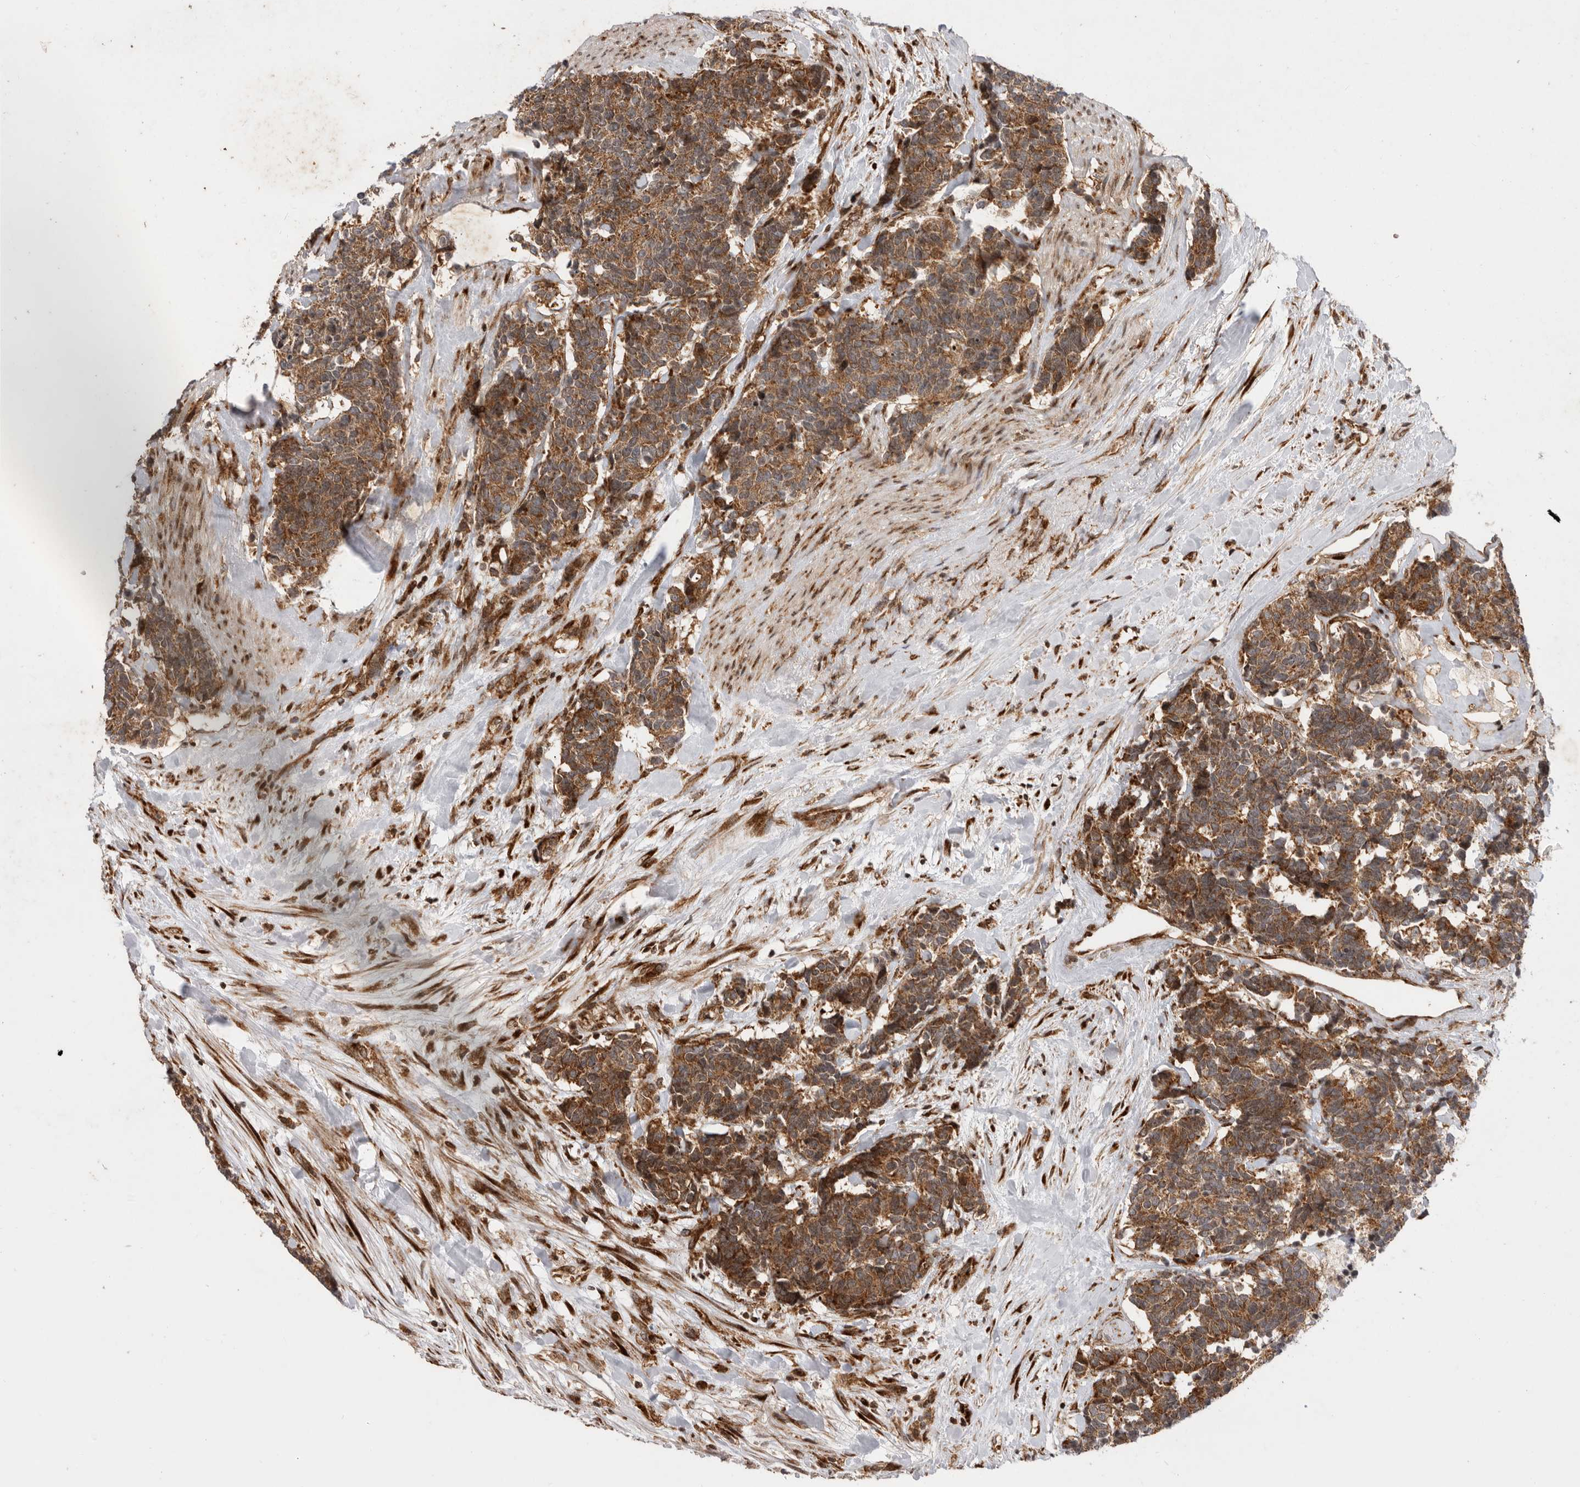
{"staining": {"intensity": "strong", "quantity": ">75%", "location": "cytoplasmic/membranous"}, "tissue": "carcinoid", "cell_type": "Tumor cells", "image_type": "cancer", "snomed": [{"axis": "morphology", "description": "Carcinoma, NOS"}, {"axis": "morphology", "description": "Carcinoid, malignant, NOS"}, {"axis": "topography", "description": "Urinary bladder"}], "caption": "Carcinoid stained for a protein shows strong cytoplasmic/membranous positivity in tumor cells. The staining was performed using DAB to visualize the protein expression in brown, while the nuclei were stained in blue with hematoxylin (Magnification: 20x).", "gene": "FZD3", "patient": {"sex": "male", "age": 57}}